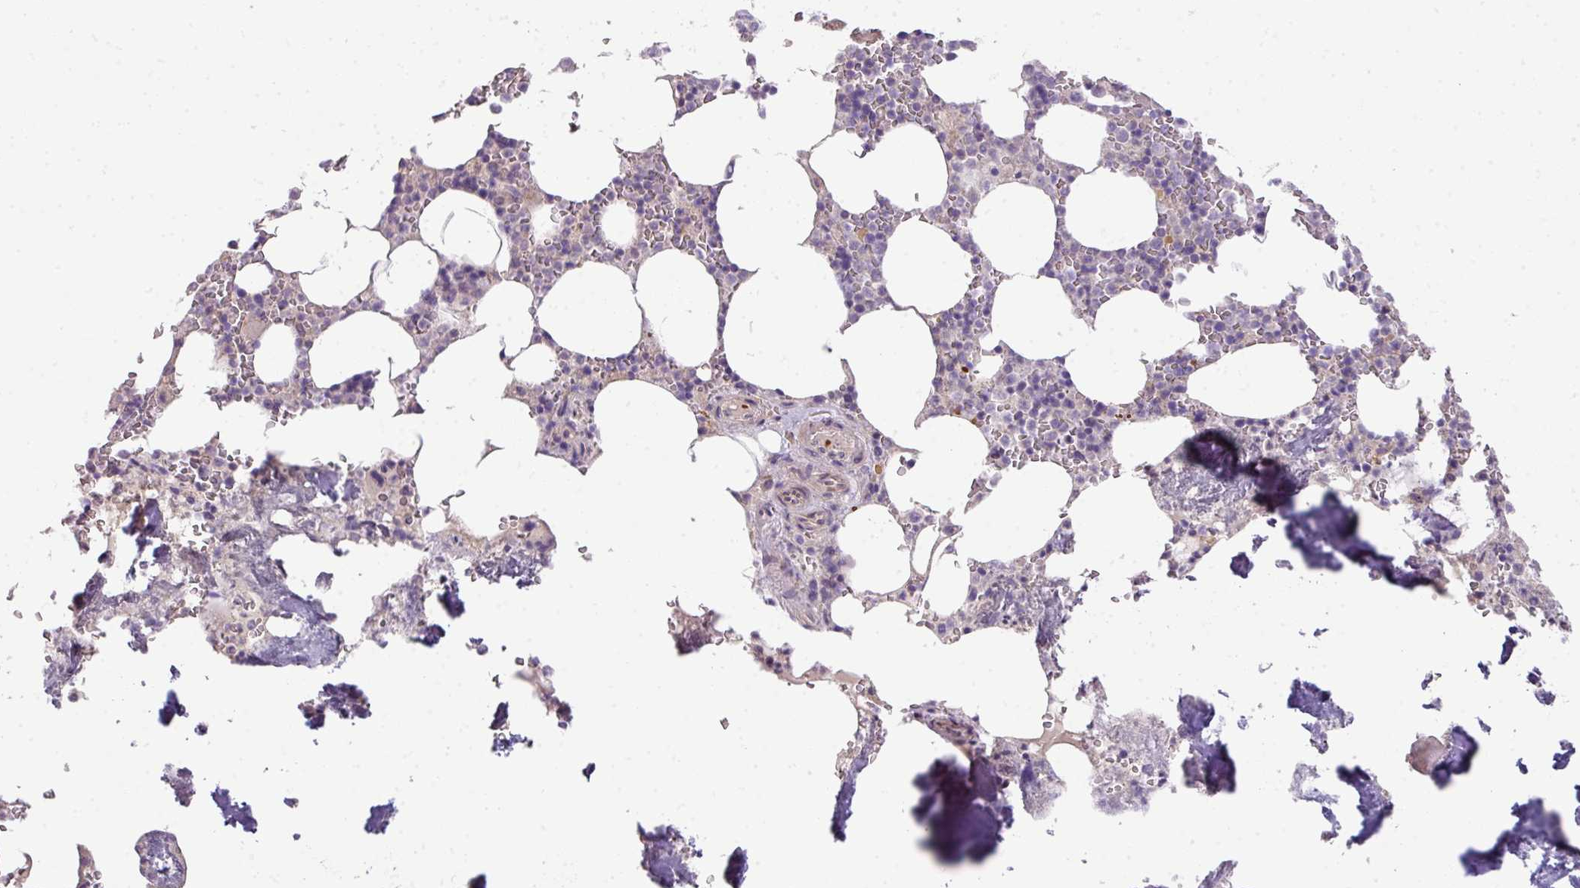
{"staining": {"intensity": "moderate", "quantity": "<25%", "location": "cytoplasmic/membranous"}, "tissue": "bone marrow", "cell_type": "Hematopoietic cells", "image_type": "normal", "snomed": [{"axis": "morphology", "description": "Normal tissue, NOS"}, {"axis": "topography", "description": "Bone marrow"}], "caption": "The photomicrograph displays a brown stain indicating the presence of a protein in the cytoplasmic/membranous of hematopoietic cells in bone marrow. The staining is performed using DAB brown chromogen to label protein expression. The nuclei are counter-stained blue using hematoxylin.", "gene": "PIK3R5", "patient": {"sex": "male", "age": 64}}